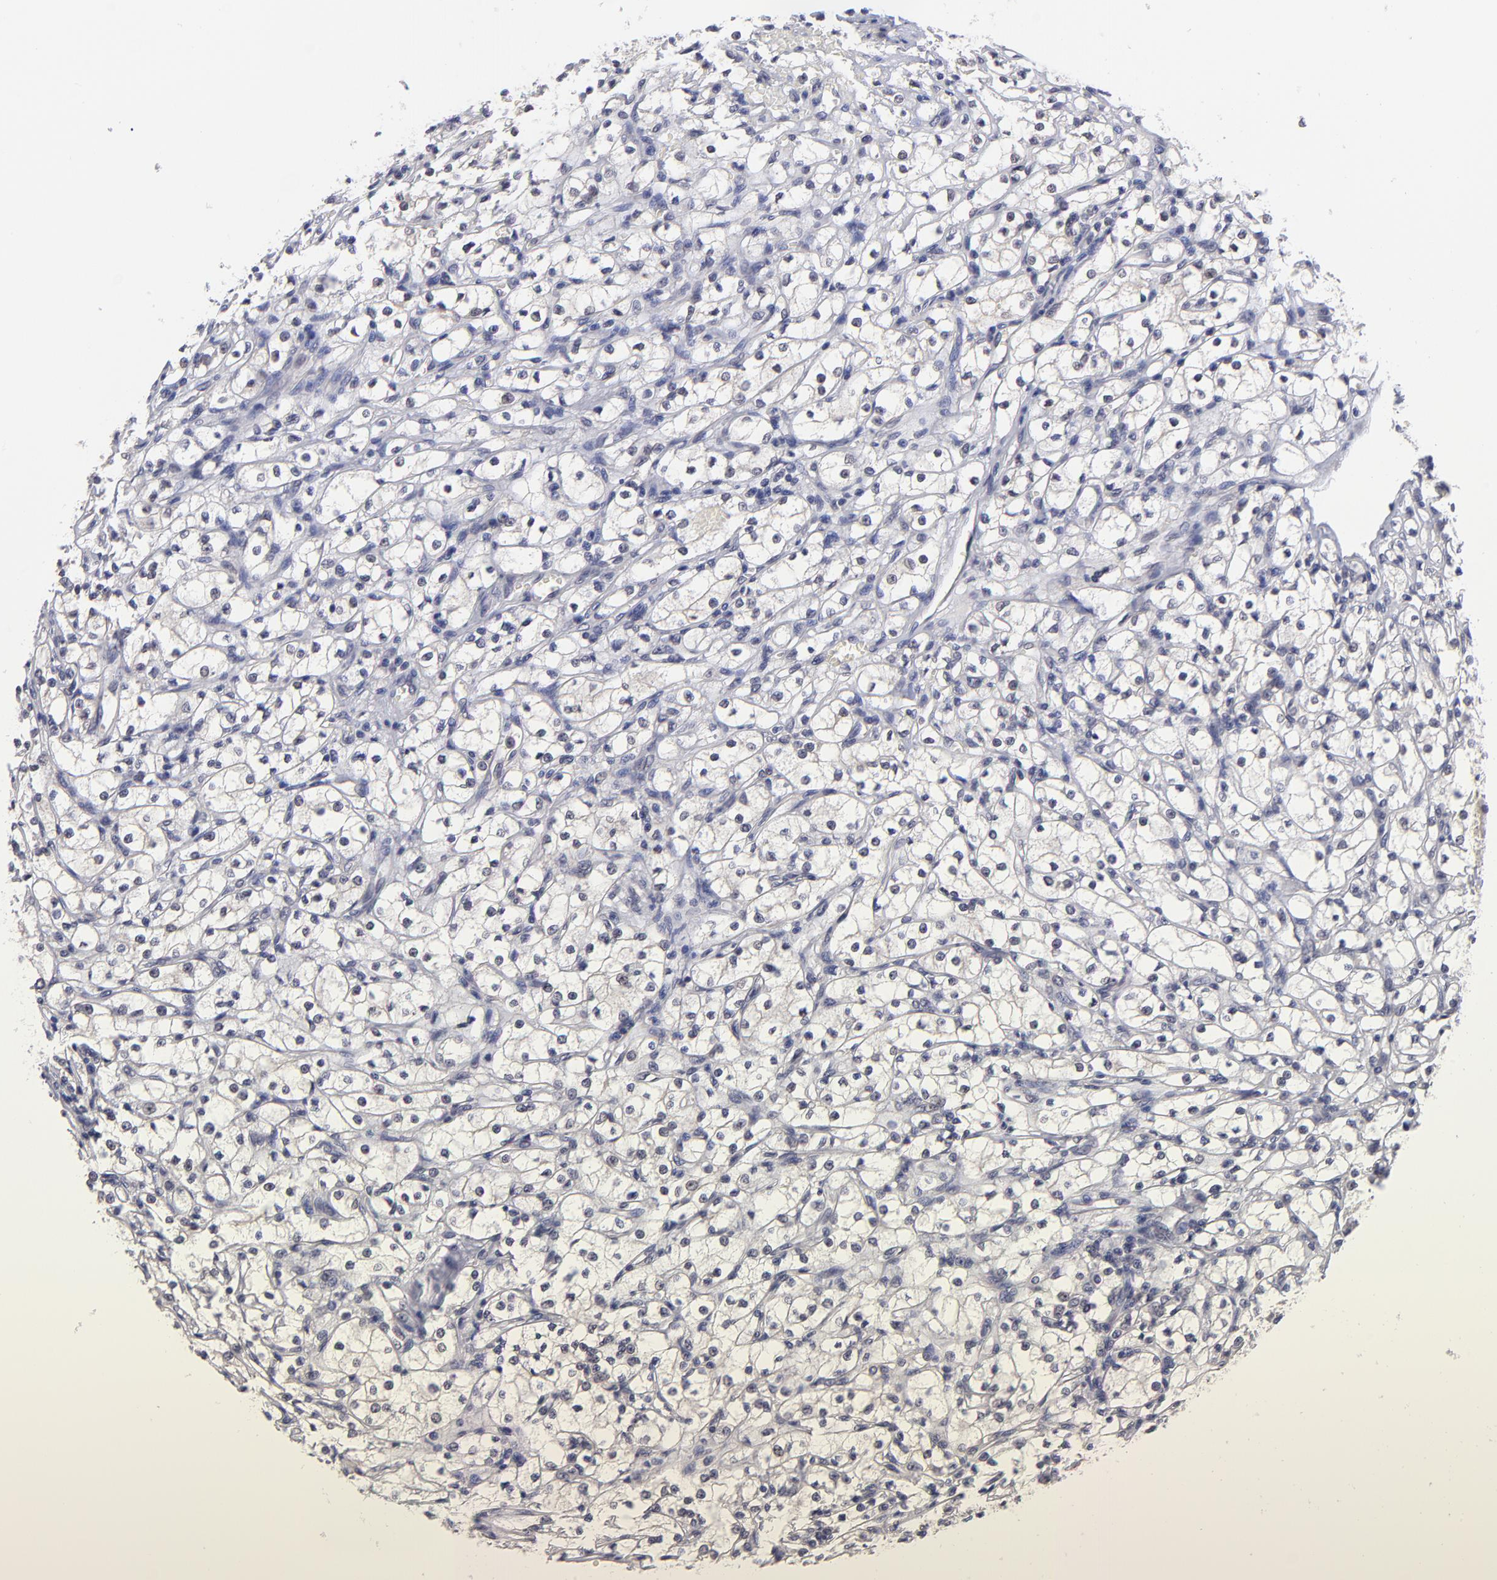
{"staining": {"intensity": "negative", "quantity": "none", "location": "none"}, "tissue": "renal cancer", "cell_type": "Tumor cells", "image_type": "cancer", "snomed": [{"axis": "morphology", "description": "Adenocarcinoma, NOS"}, {"axis": "topography", "description": "Kidney"}], "caption": "High power microscopy histopathology image of an immunohistochemistry micrograph of renal adenocarcinoma, revealing no significant positivity in tumor cells.", "gene": "UBE2E3", "patient": {"sex": "male", "age": 61}}